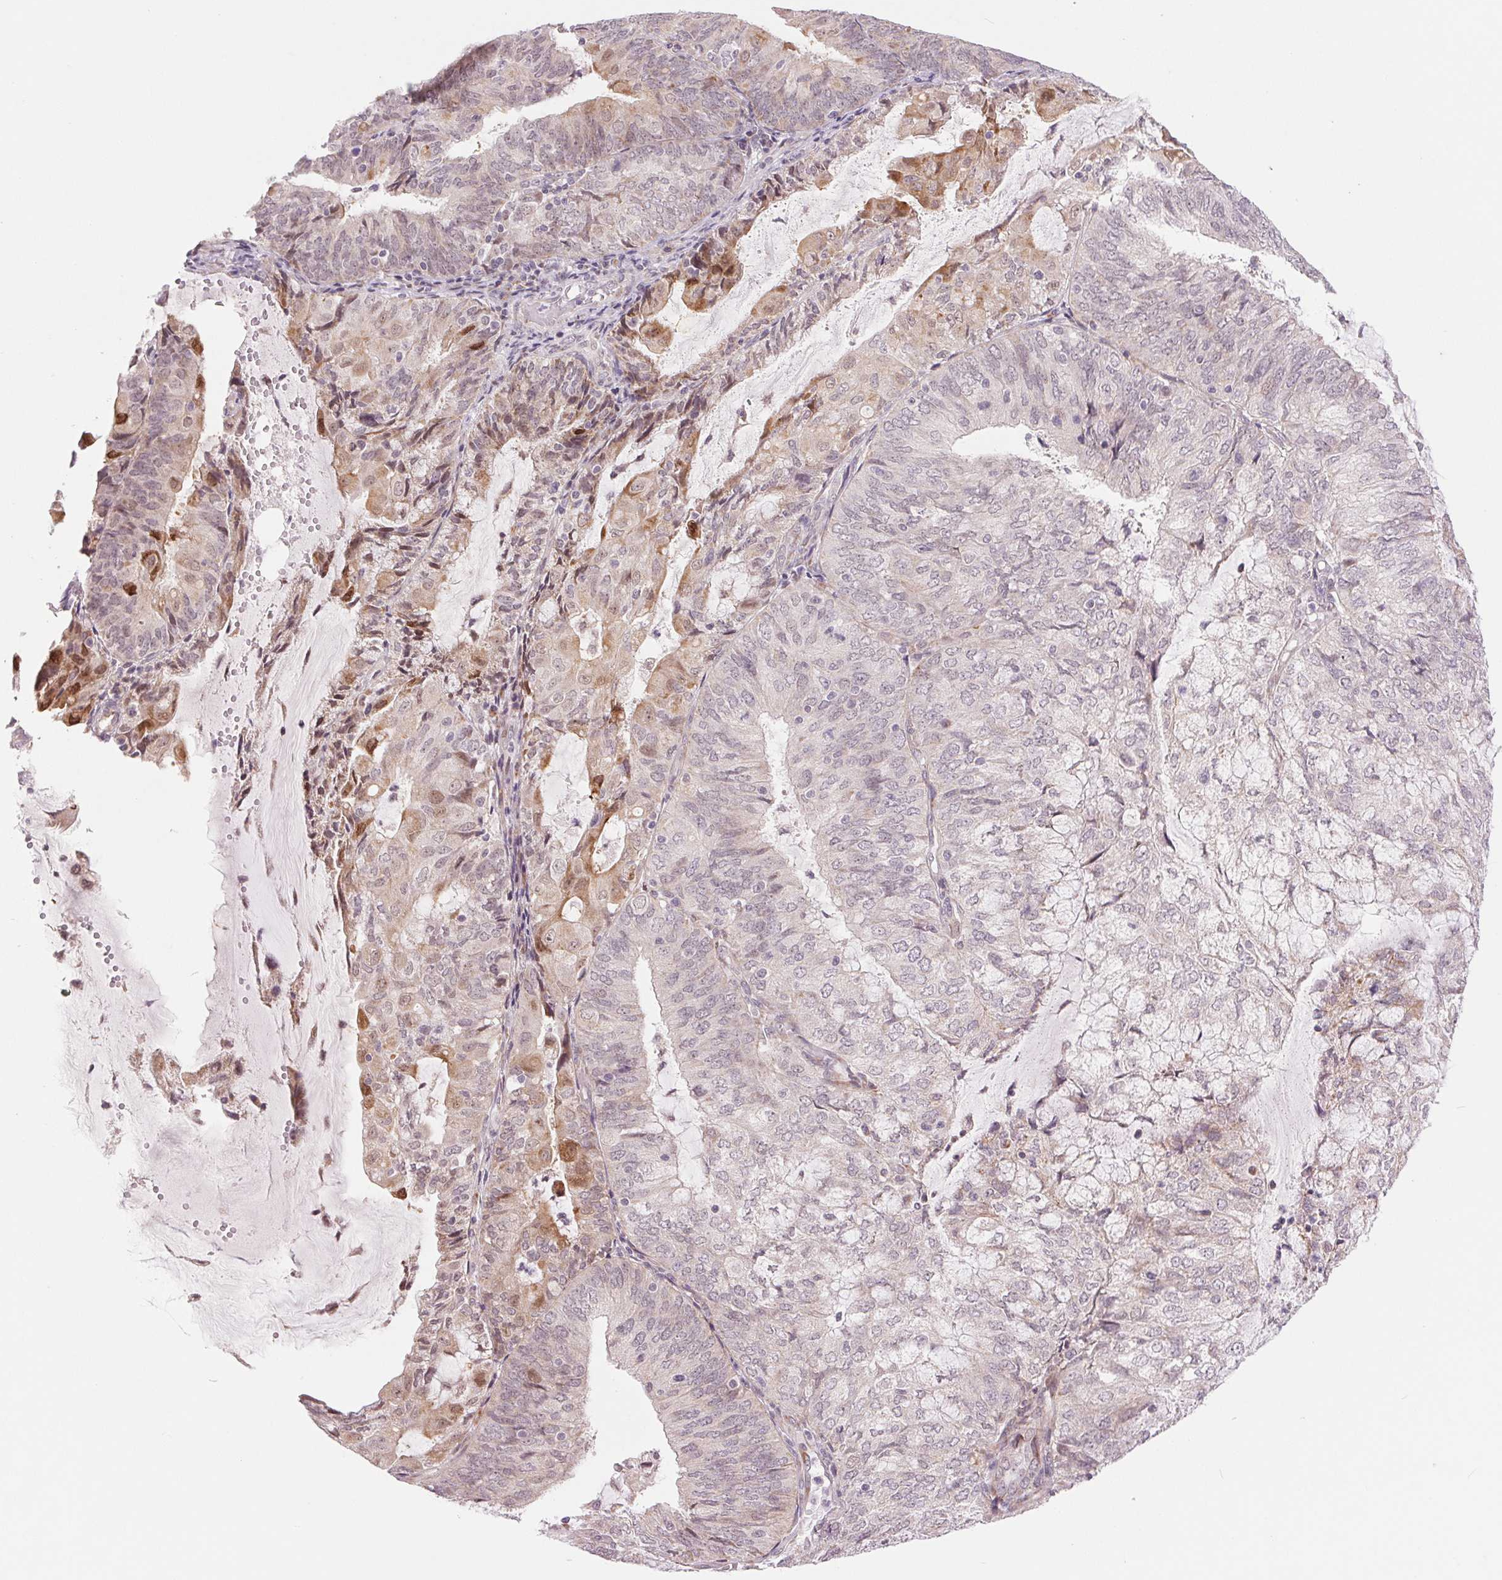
{"staining": {"intensity": "weak", "quantity": "<25%", "location": "cytoplasmic/membranous,nuclear"}, "tissue": "endometrial cancer", "cell_type": "Tumor cells", "image_type": "cancer", "snomed": [{"axis": "morphology", "description": "Adenocarcinoma, NOS"}, {"axis": "topography", "description": "Endometrium"}], "caption": "Immunohistochemical staining of human endometrial cancer (adenocarcinoma) exhibits no significant expression in tumor cells.", "gene": "ARHGAP32", "patient": {"sex": "female", "age": 81}}